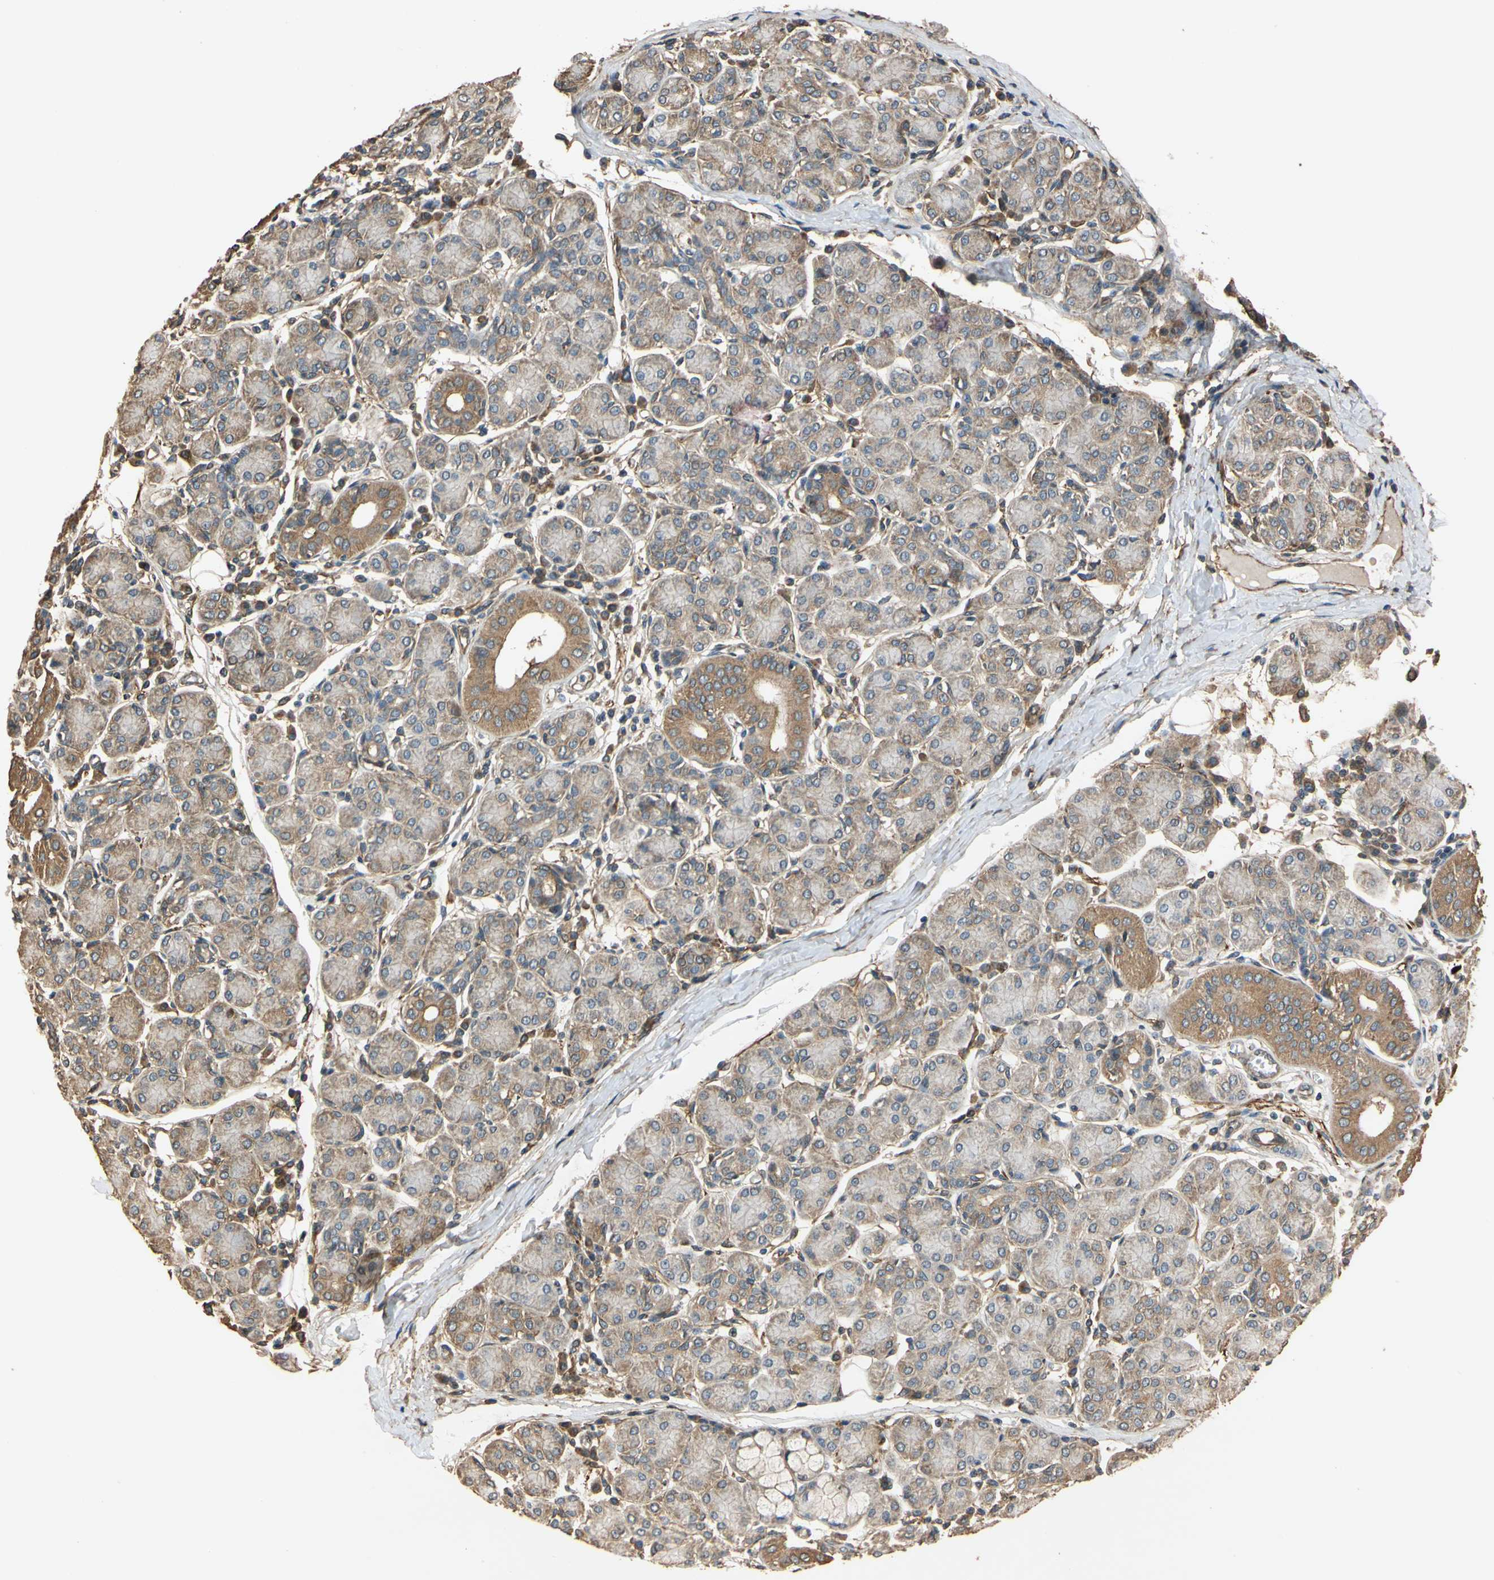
{"staining": {"intensity": "weak", "quantity": "25%-75%", "location": "cytoplasmic/membranous"}, "tissue": "salivary gland", "cell_type": "Glandular cells", "image_type": "normal", "snomed": [{"axis": "morphology", "description": "Normal tissue, NOS"}, {"axis": "morphology", "description": "Inflammation, NOS"}, {"axis": "topography", "description": "Lymph node"}, {"axis": "topography", "description": "Salivary gland"}], "caption": "Glandular cells show low levels of weak cytoplasmic/membranous expression in approximately 25%-75% of cells in normal human salivary gland. Nuclei are stained in blue.", "gene": "MGRN1", "patient": {"sex": "male", "age": 3}}